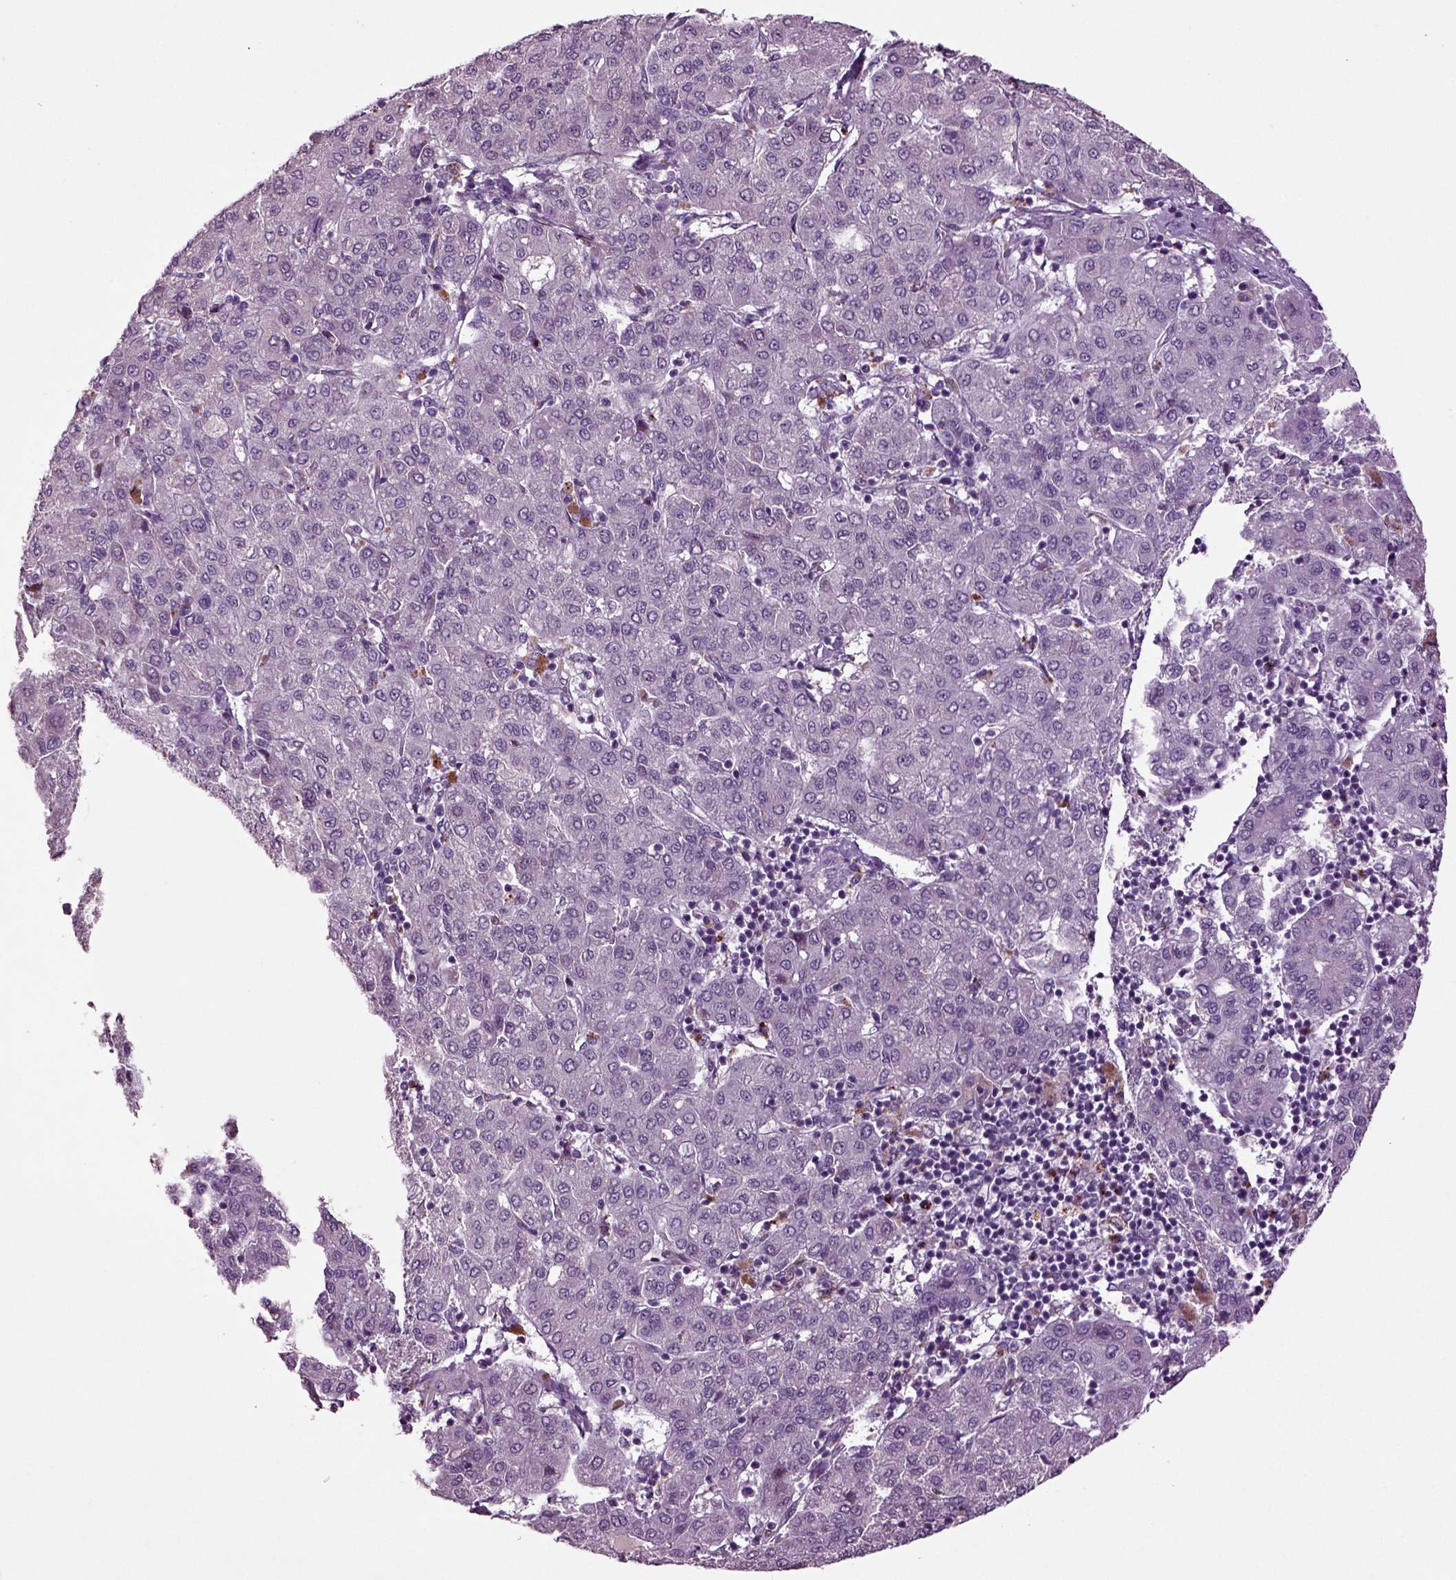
{"staining": {"intensity": "negative", "quantity": "none", "location": "none"}, "tissue": "liver cancer", "cell_type": "Tumor cells", "image_type": "cancer", "snomed": [{"axis": "morphology", "description": "Carcinoma, Hepatocellular, NOS"}, {"axis": "topography", "description": "Liver"}], "caption": "Immunohistochemical staining of human liver cancer (hepatocellular carcinoma) shows no significant staining in tumor cells. (DAB immunohistochemistry (IHC) visualized using brightfield microscopy, high magnification).", "gene": "SLC17A6", "patient": {"sex": "male", "age": 65}}